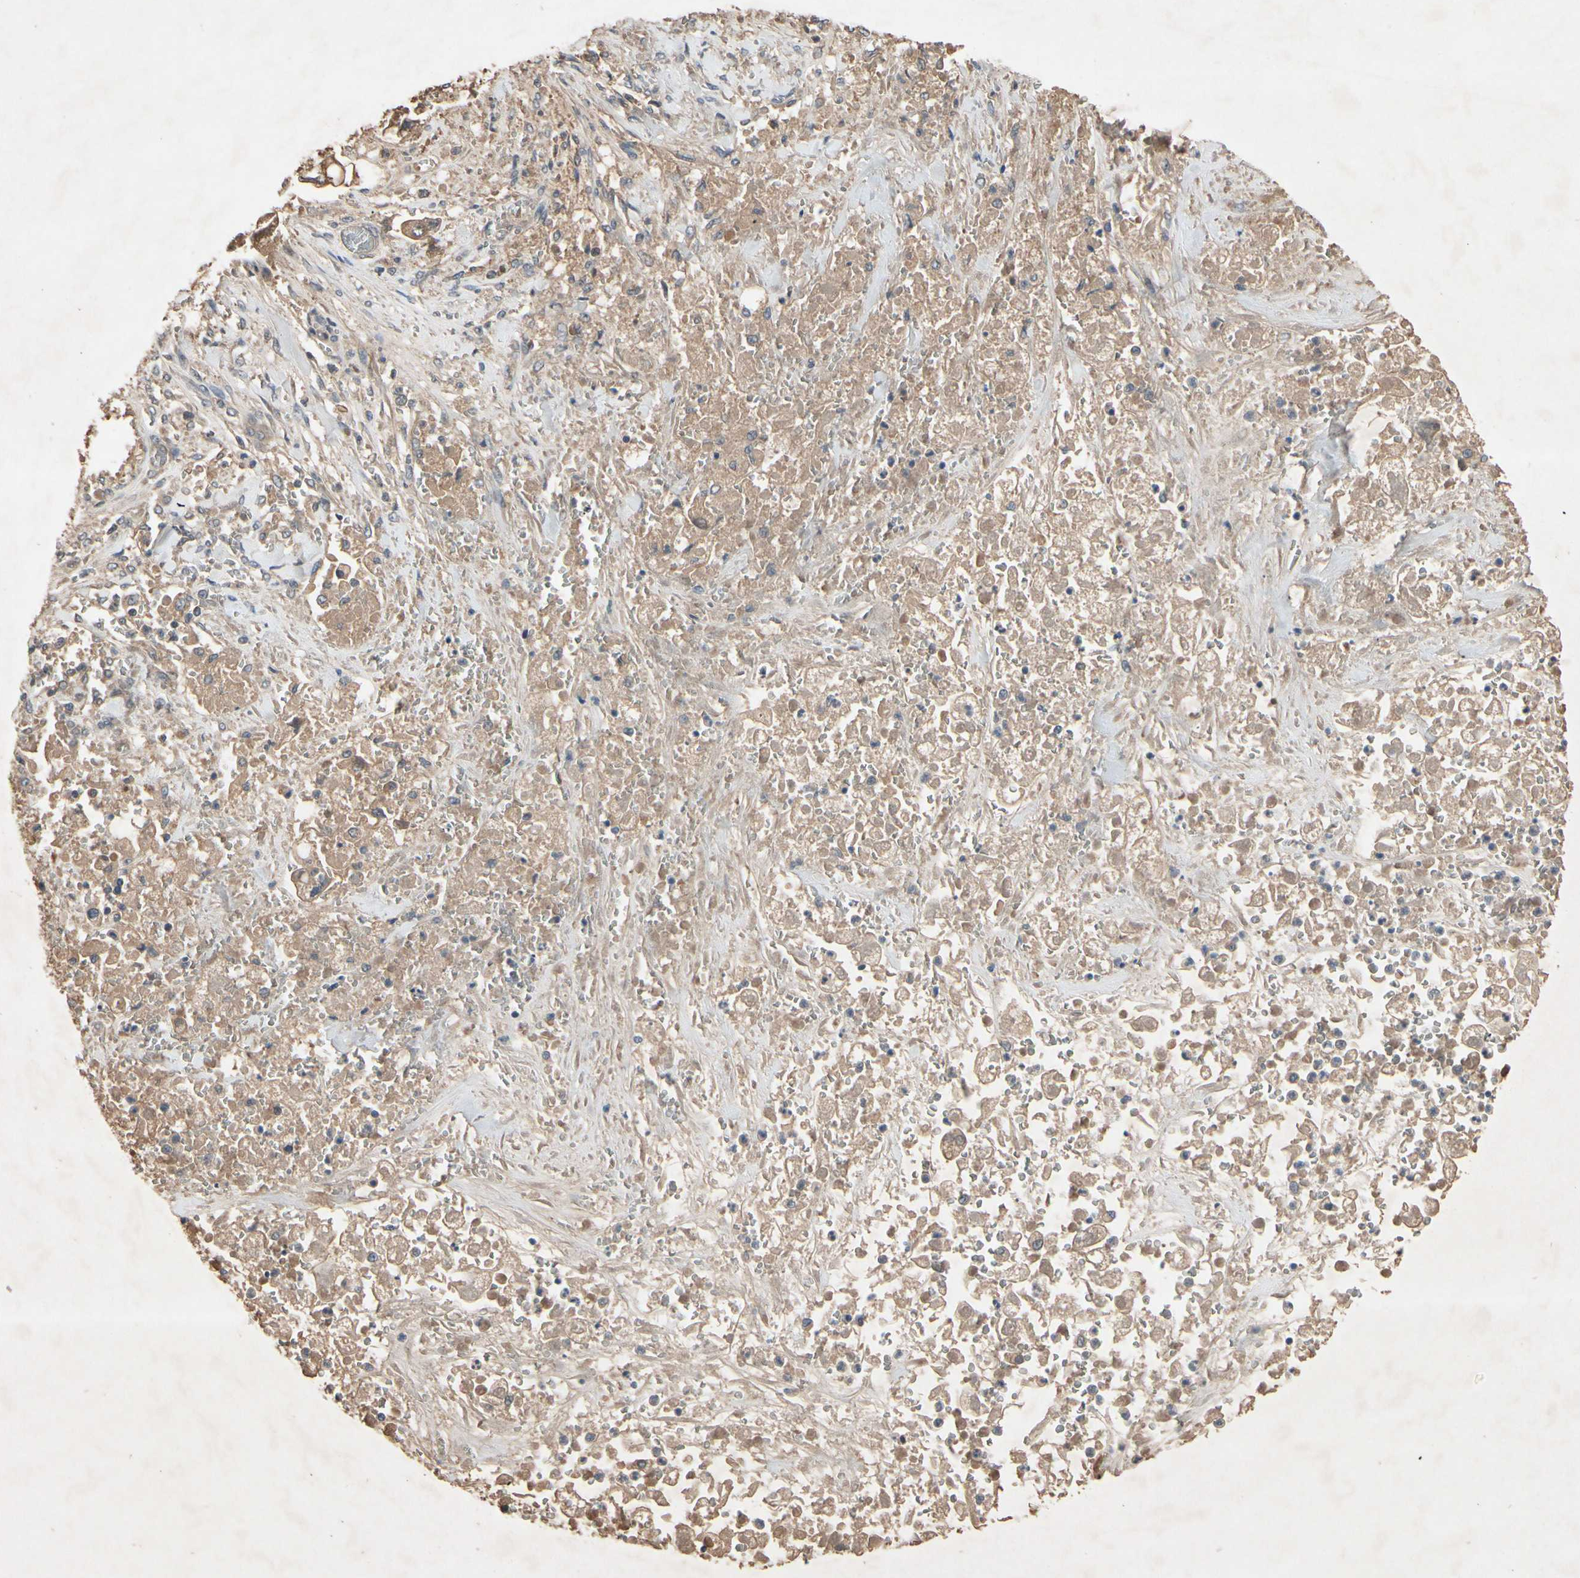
{"staining": {"intensity": "negative", "quantity": "none", "location": "none"}, "tissue": "stomach cancer", "cell_type": "Tumor cells", "image_type": "cancer", "snomed": [{"axis": "morphology", "description": "Adenocarcinoma, NOS"}, {"axis": "topography", "description": "Stomach"}], "caption": "There is no significant positivity in tumor cells of adenocarcinoma (stomach).", "gene": "NSF", "patient": {"sex": "male", "age": 62}}